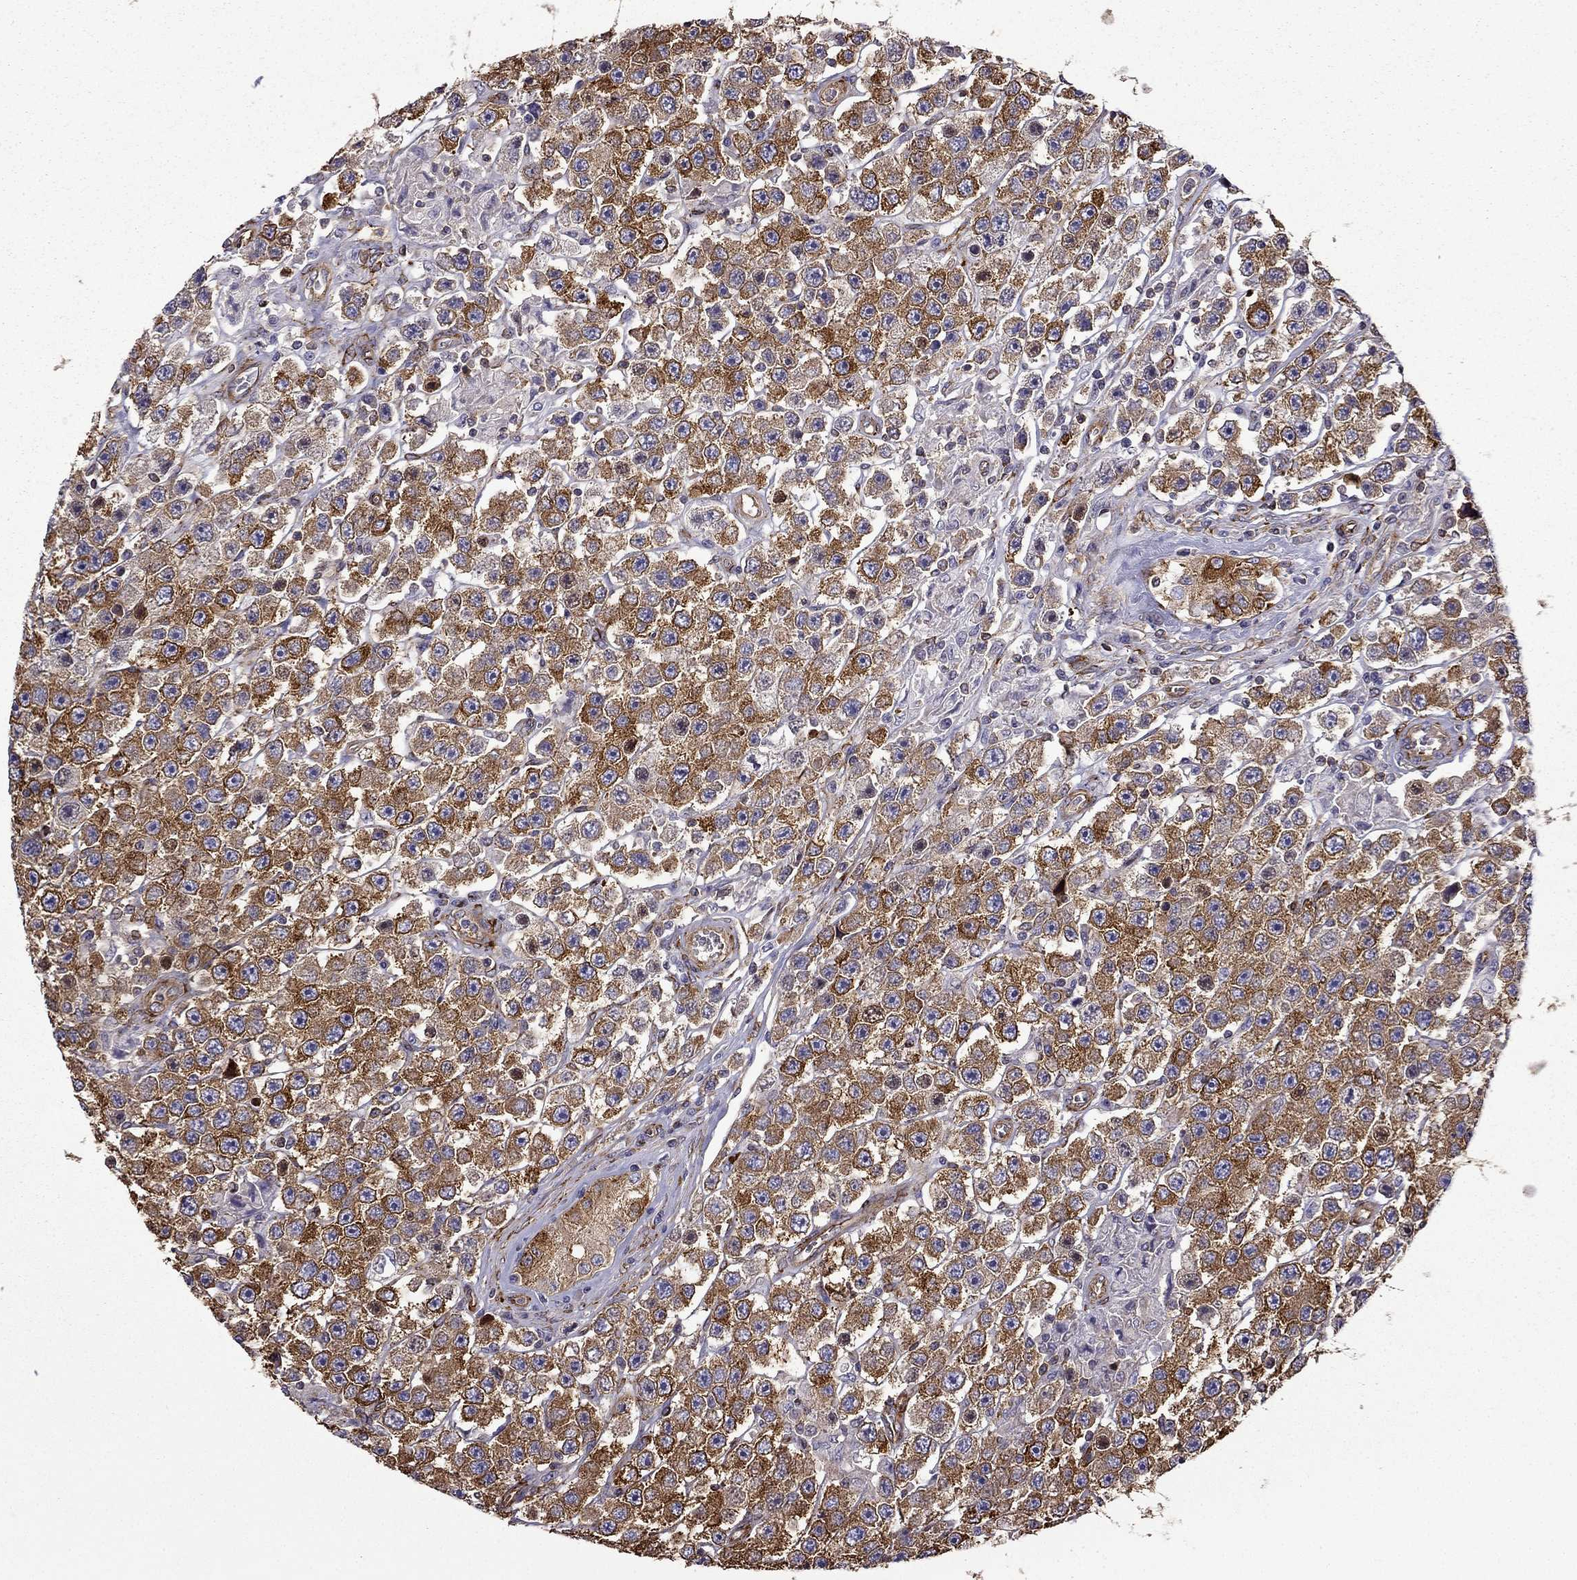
{"staining": {"intensity": "strong", "quantity": ">75%", "location": "cytoplasmic/membranous"}, "tissue": "testis cancer", "cell_type": "Tumor cells", "image_type": "cancer", "snomed": [{"axis": "morphology", "description": "Seminoma, NOS"}, {"axis": "topography", "description": "Testis"}], "caption": "An immunohistochemistry histopathology image of tumor tissue is shown. Protein staining in brown shows strong cytoplasmic/membranous positivity in seminoma (testis) within tumor cells.", "gene": "MAP4", "patient": {"sex": "male", "age": 45}}